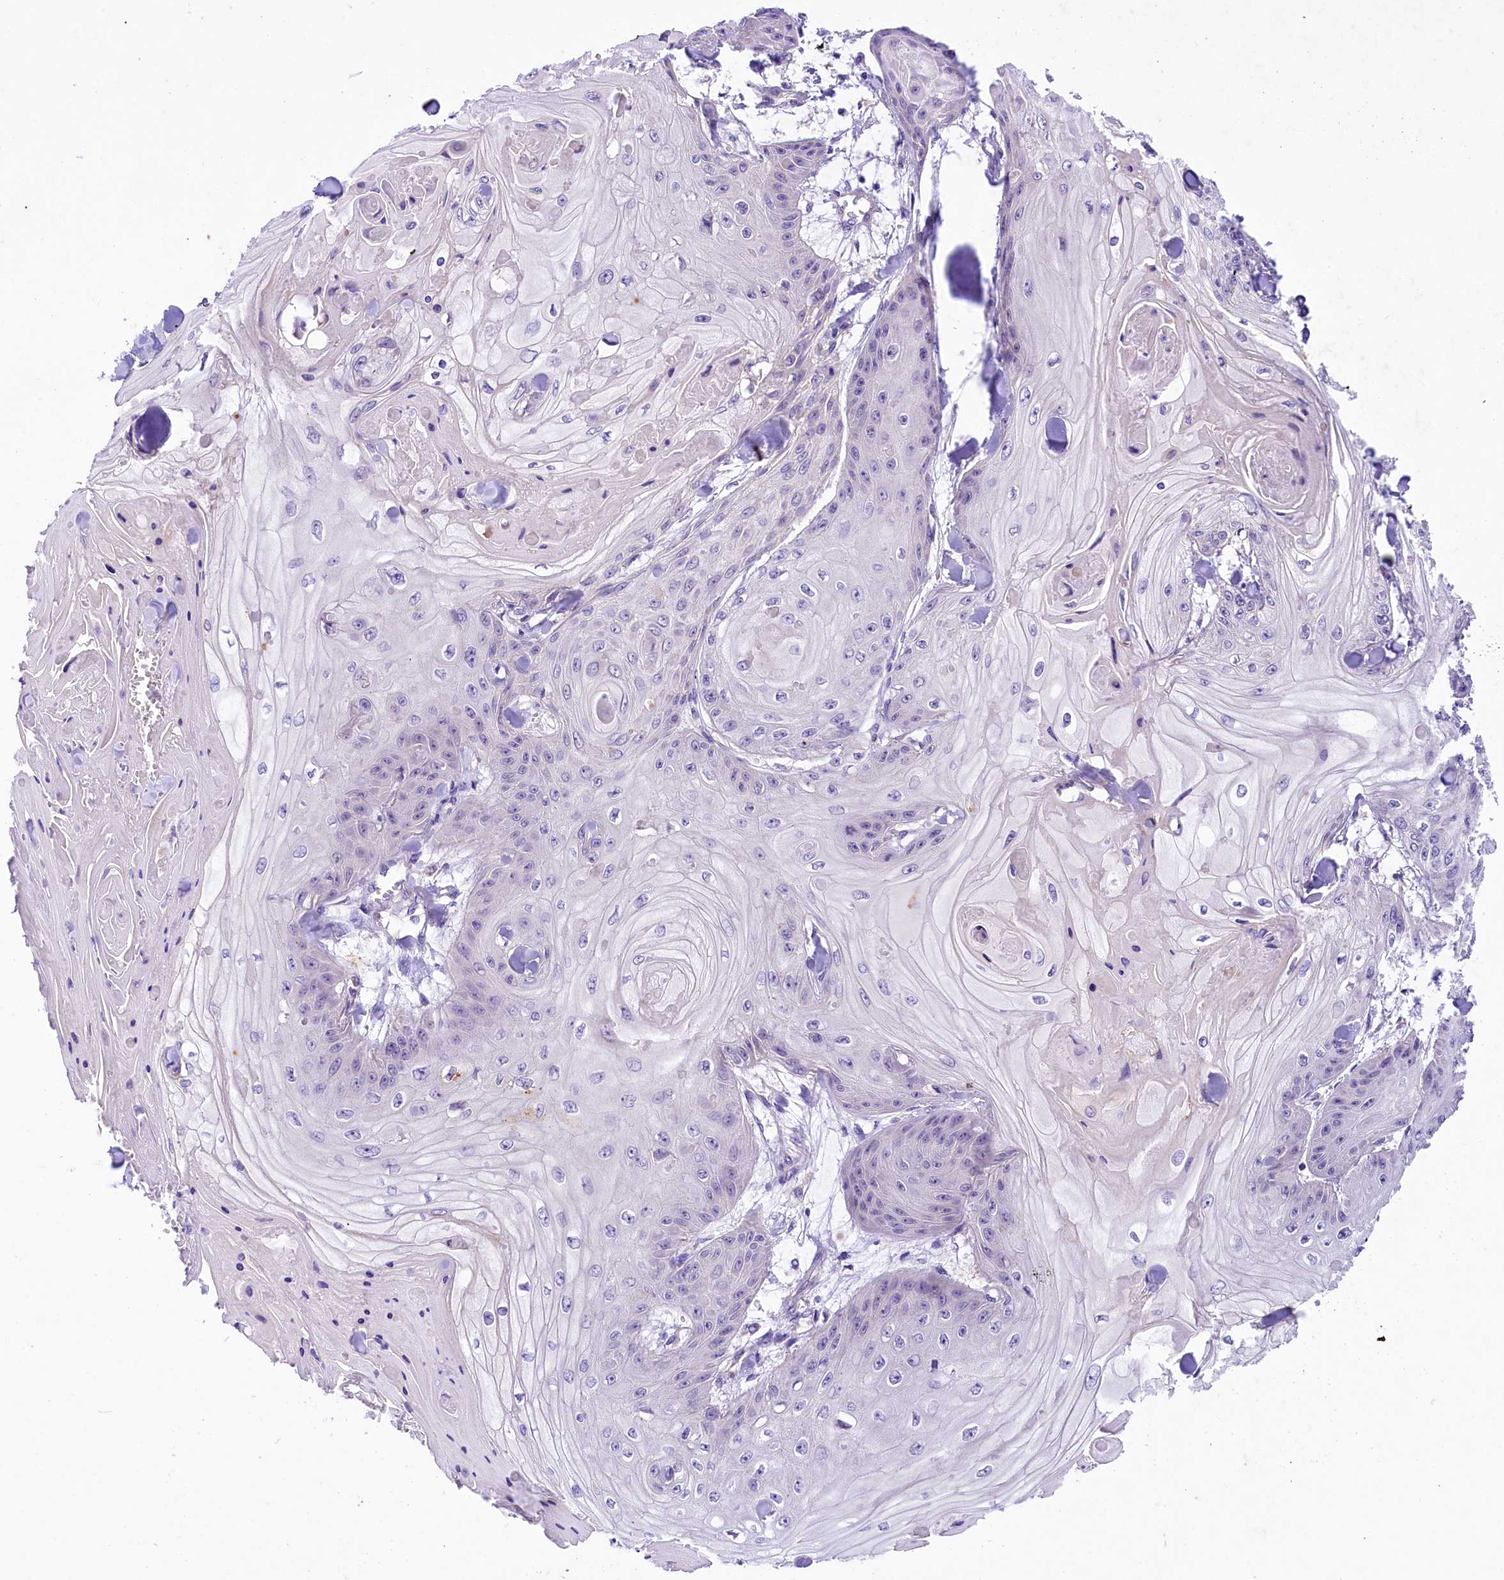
{"staining": {"intensity": "negative", "quantity": "none", "location": "none"}, "tissue": "skin cancer", "cell_type": "Tumor cells", "image_type": "cancer", "snomed": [{"axis": "morphology", "description": "Squamous cell carcinoma, NOS"}, {"axis": "topography", "description": "Skin"}], "caption": "This is an immunohistochemistry (IHC) photomicrograph of skin squamous cell carcinoma. There is no positivity in tumor cells.", "gene": "UBXN6", "patient": {"sex": "male", "age": 74}}